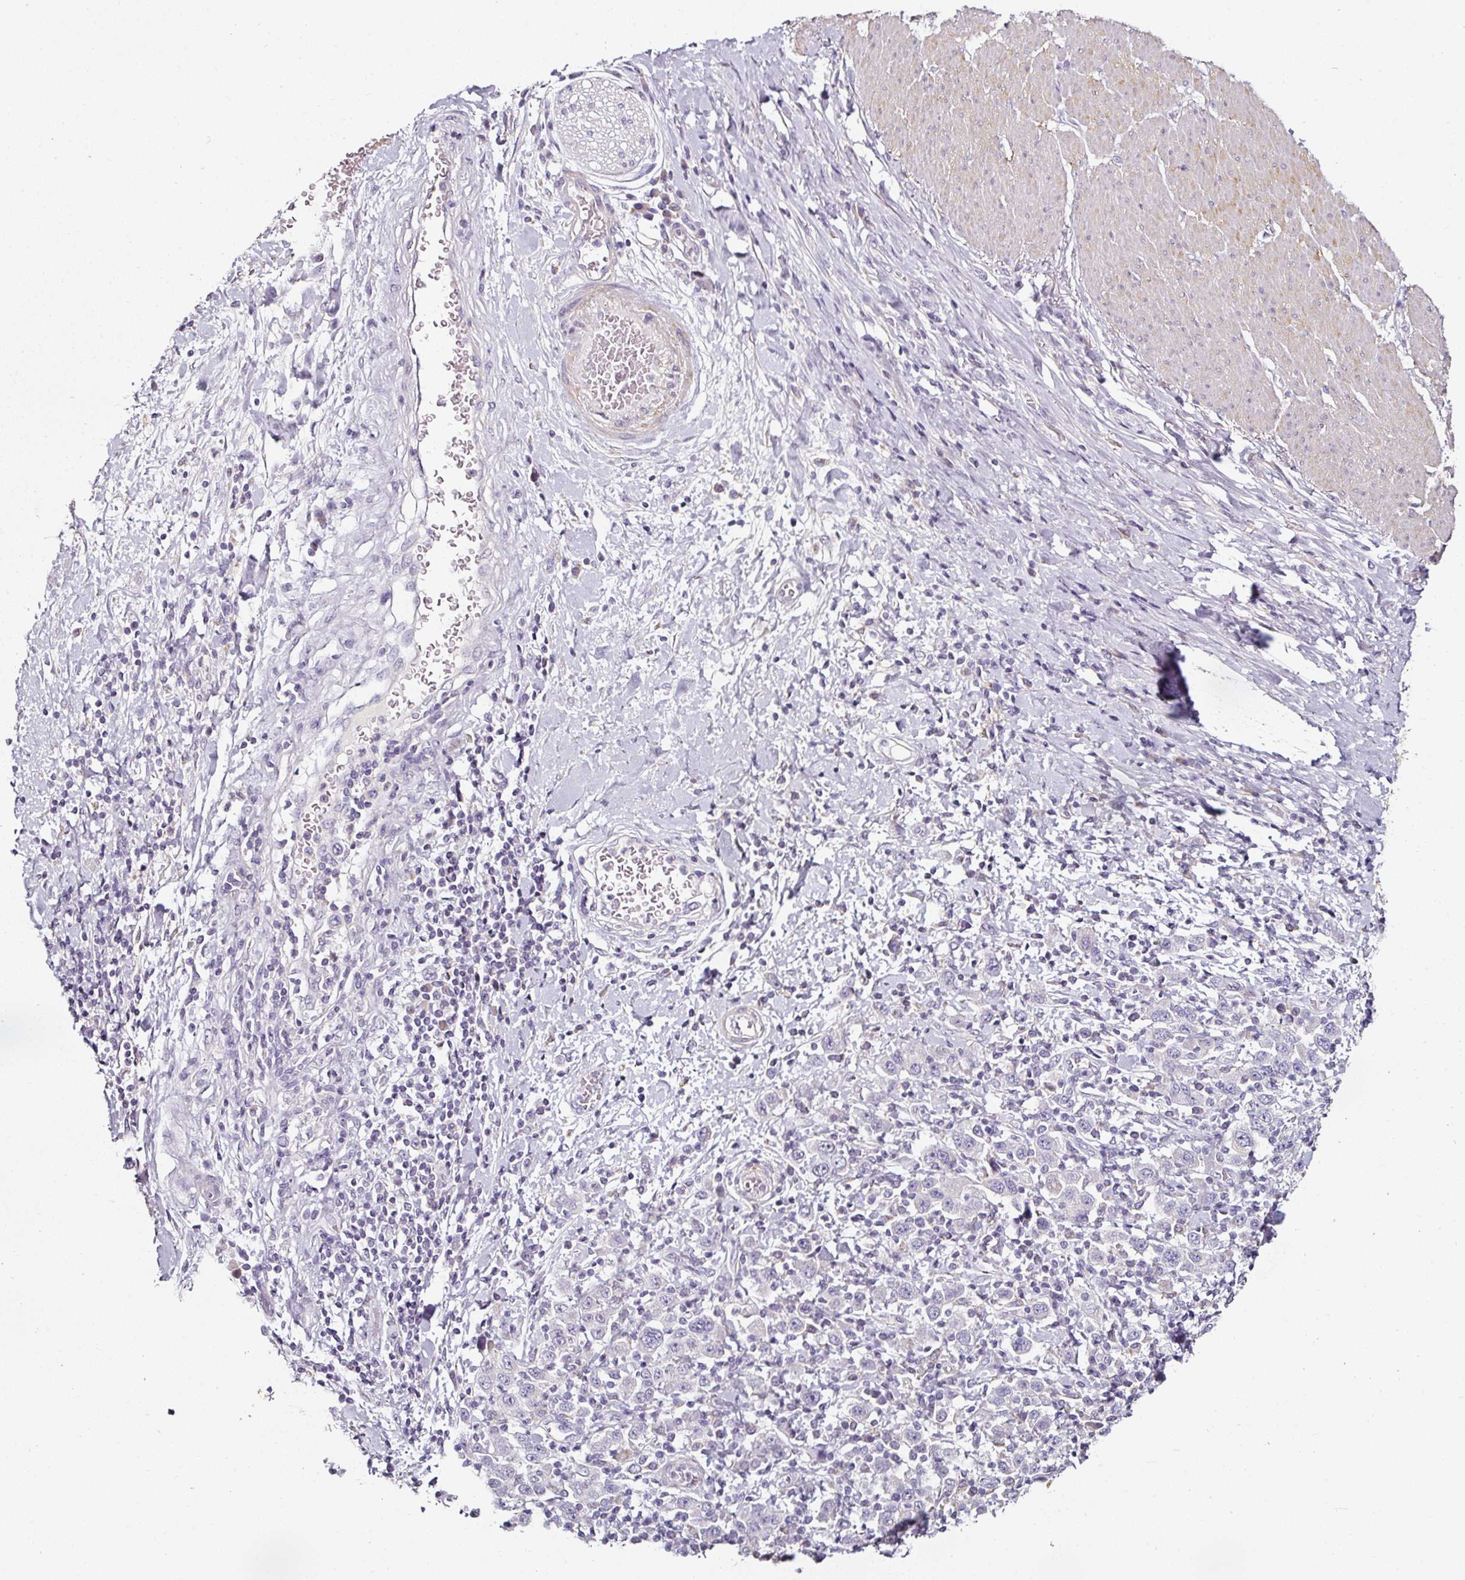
{"staining": {"intensity": "negative", "quantity": "none", "location": "none"}, "tissue": "stomach cancer", "cell_type": "Tumor cells", "image_type": "cancer", "snomed": [{"axis": "morphology", "description": "Normal tissue, NOS"}, {"axis": "morphology", "description": "Adenocarcinoma, NOS"}, {"axis": "topography", "description": "Stomach, upper"}, {"axis": "topography", "description": "Stomach"}], "caption": "Immunohistochemical staining of human stomach cancer (adenocarcinoma) displays no significant staining in tumor cells.", "gene": "CAP2", "patient": {"sex": "male", "age": 59}}